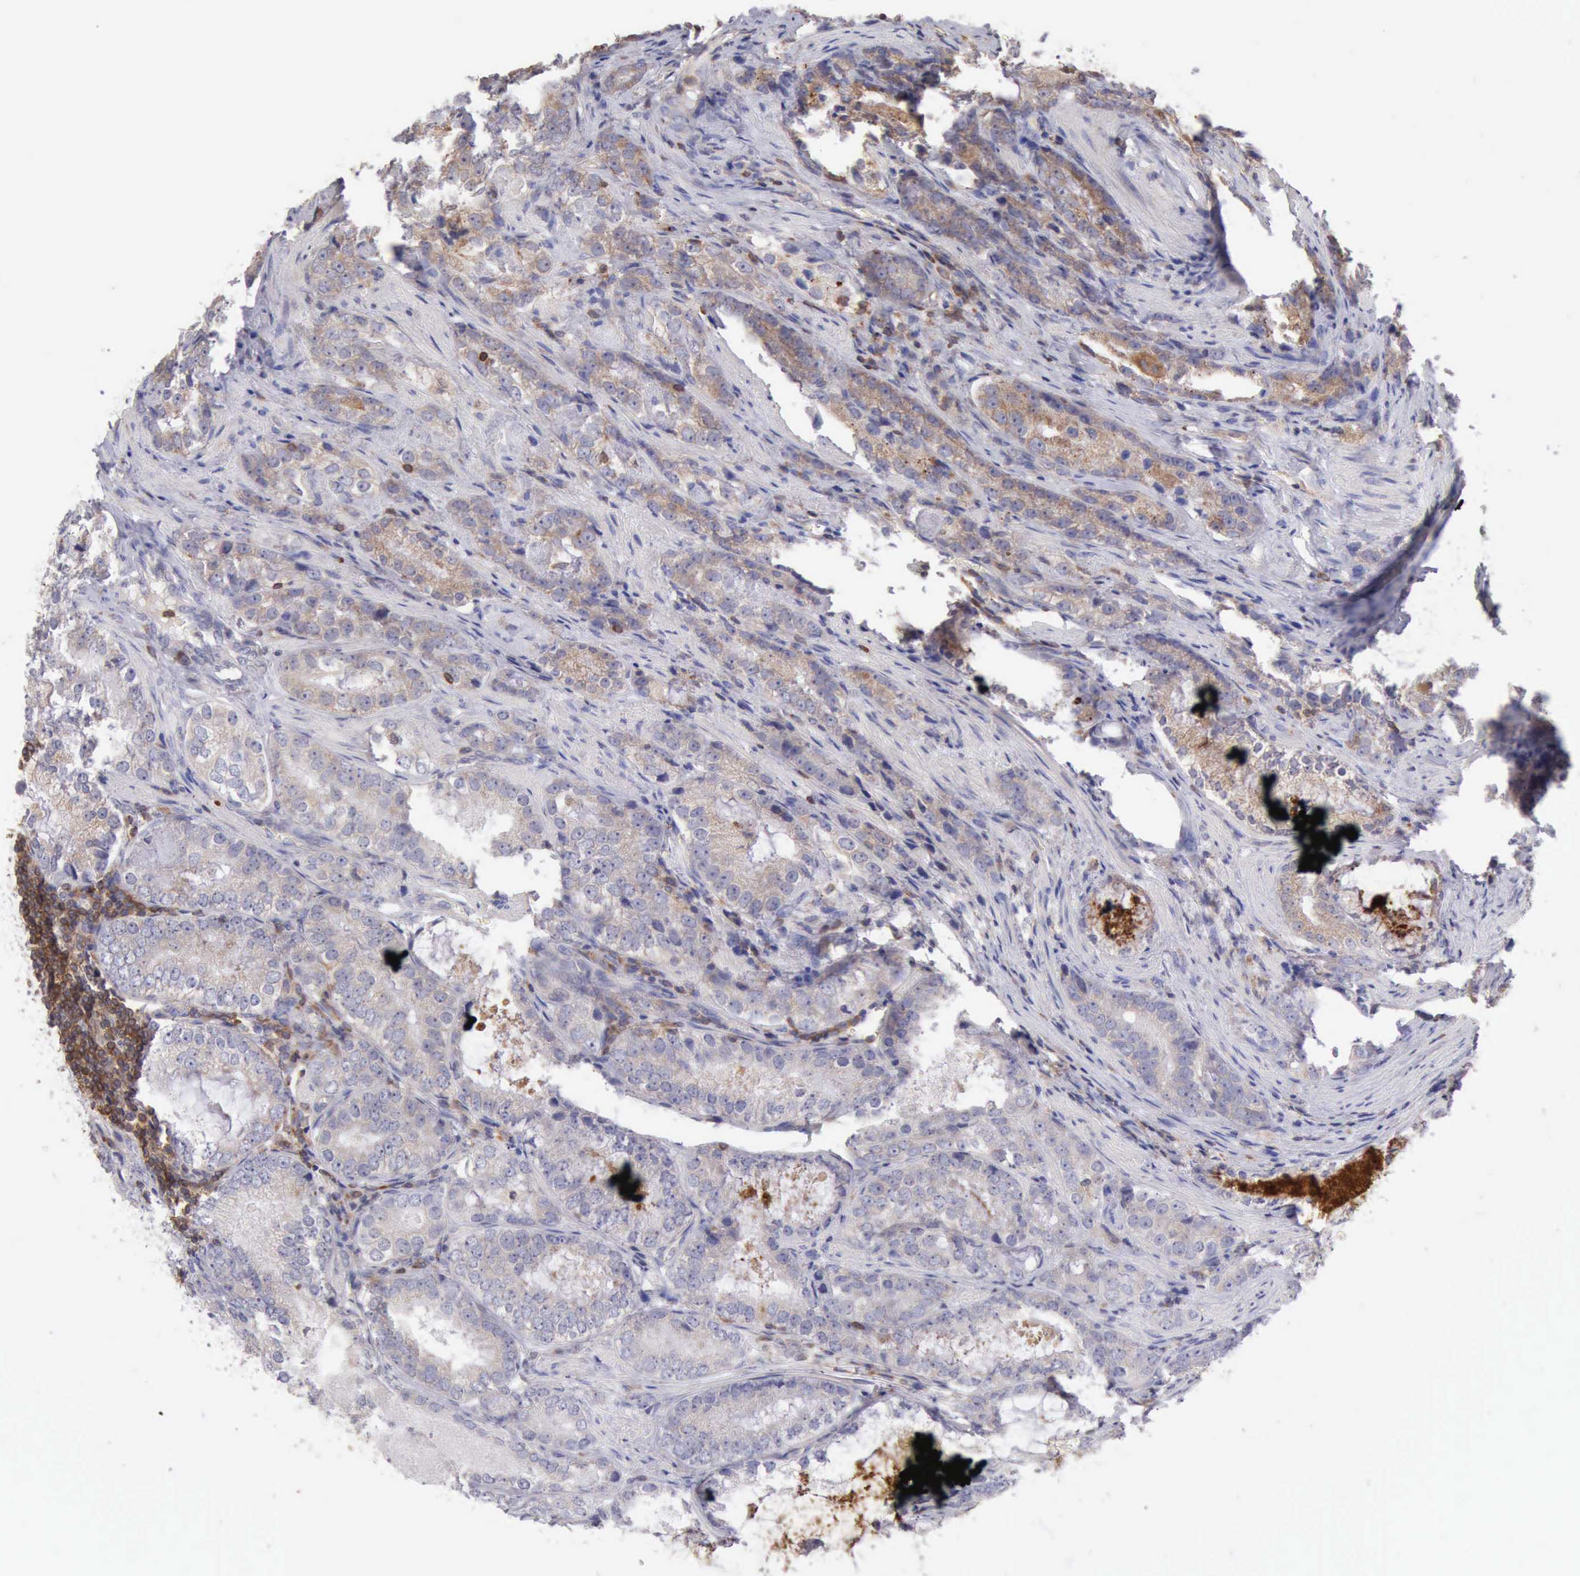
{"staining": {"intensity": "weak", "quantity": "25%-75%", "location": "cytoplasmic/membranous"}, "tissue": "prostate cancer", "cell_type": "Tumor cells", "image_type": "cancer", "snomed": [{"axis": "morphology", "description": "Adenocarcinoma, High grade"}, {"axis": "topography", "description": "Prostate"}], "caption": "Prostate cancer (high-grade adenocarcinoma) stained for a protein (brown) shows weak cytoplasmic/membranous positive positivity in approximately 25%-75% of tumor cells.", "gene": "SASH3", "patient": {"sex": "male", "age": 63}}